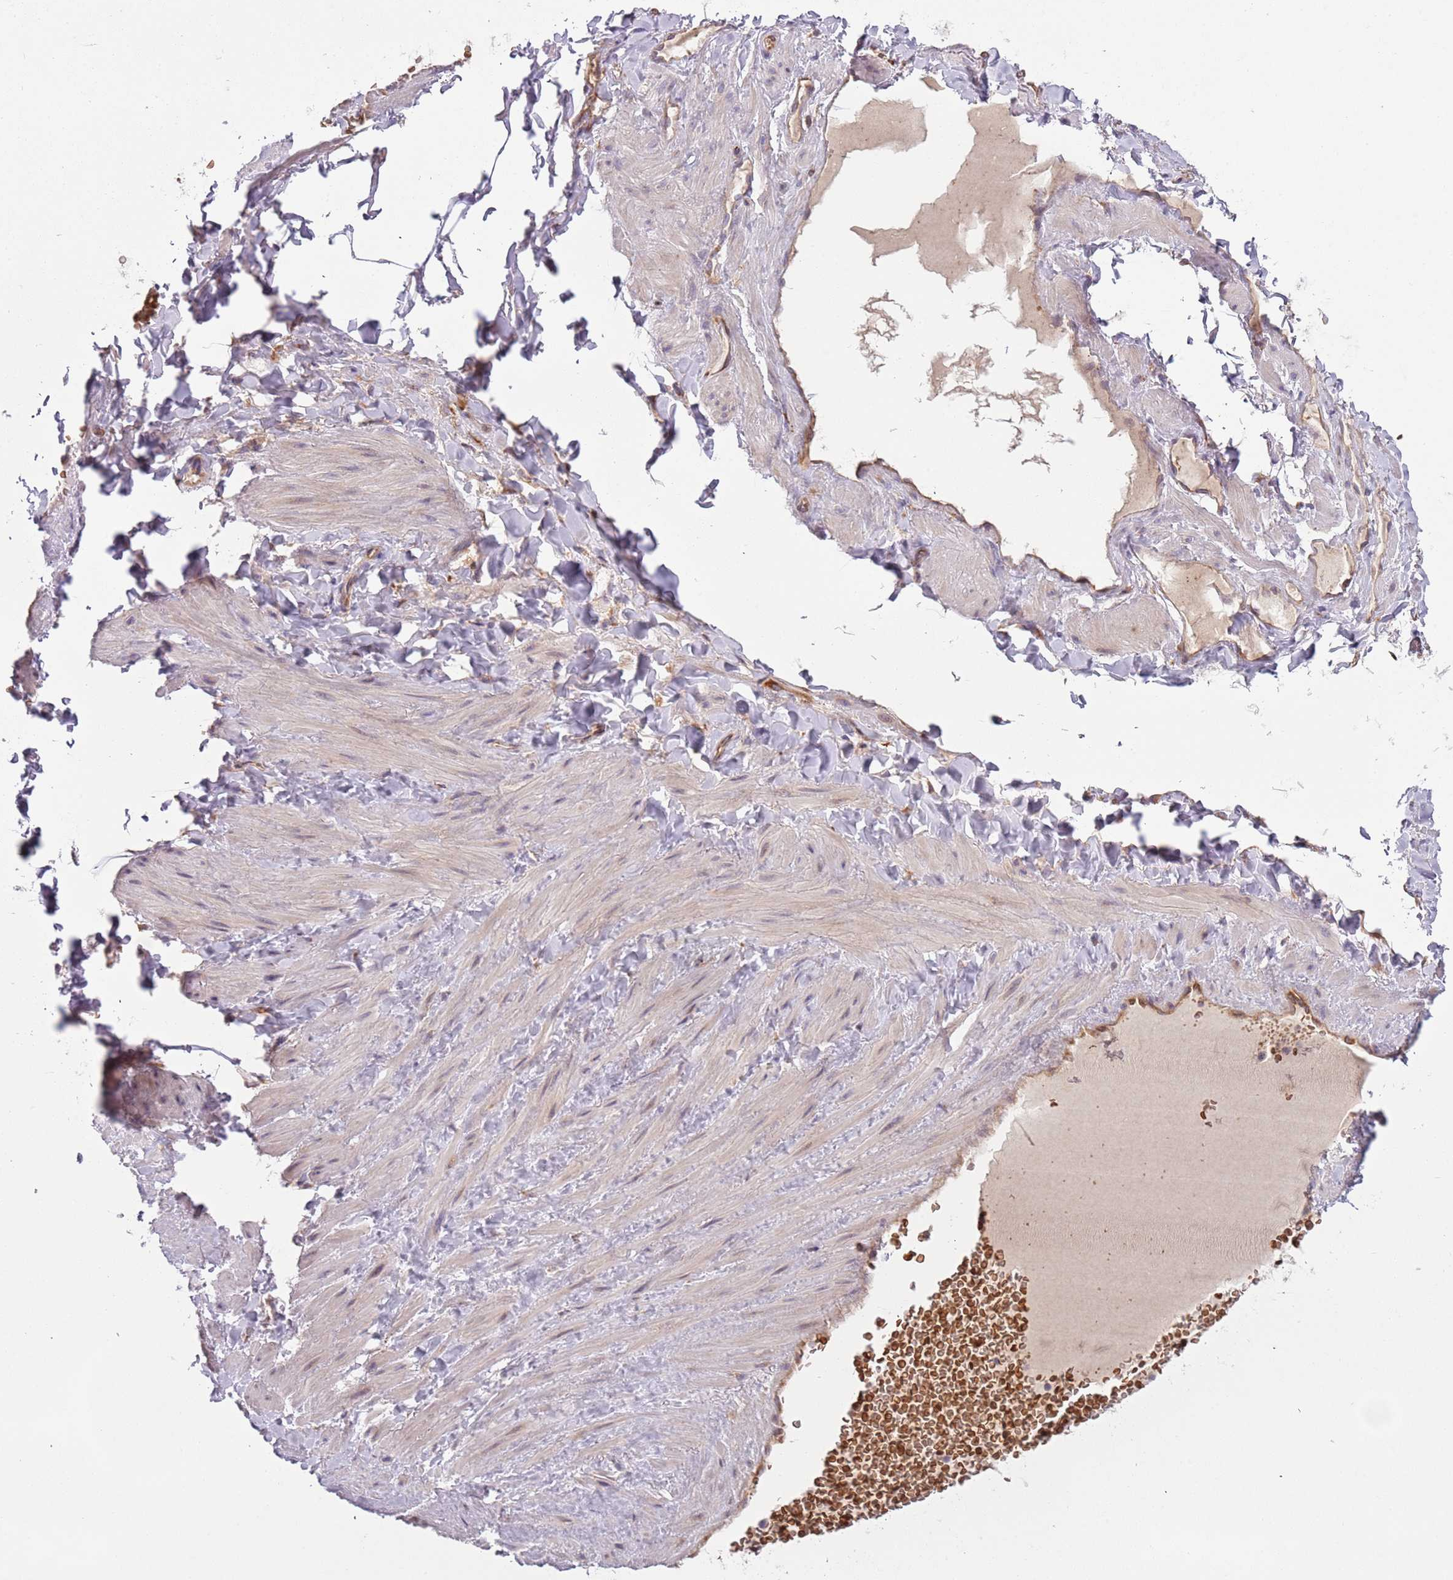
{"staining": {"intensity": "weak", "quantity": "<25%", "location": "cytoplasmic/membranous"}, "tissue": "adipose tissue", "cell_type": "Adipocytes", "image_type": "normal", "snomed": [{"axis": "morphology", "description": "Normal tissue, NOS"}, {"axis": "topography", "description": "Soft tissue"}, {"axis": "topography", "description": "Vascular tissue"}], "caption": "Immunohistochemistry image of normal adipose tissue: adipose tissue stained with DAB reveals no significant protein staining in adipocytes.", "gene": "VWCE", "patient": {"sex": "male", "age": 54}}